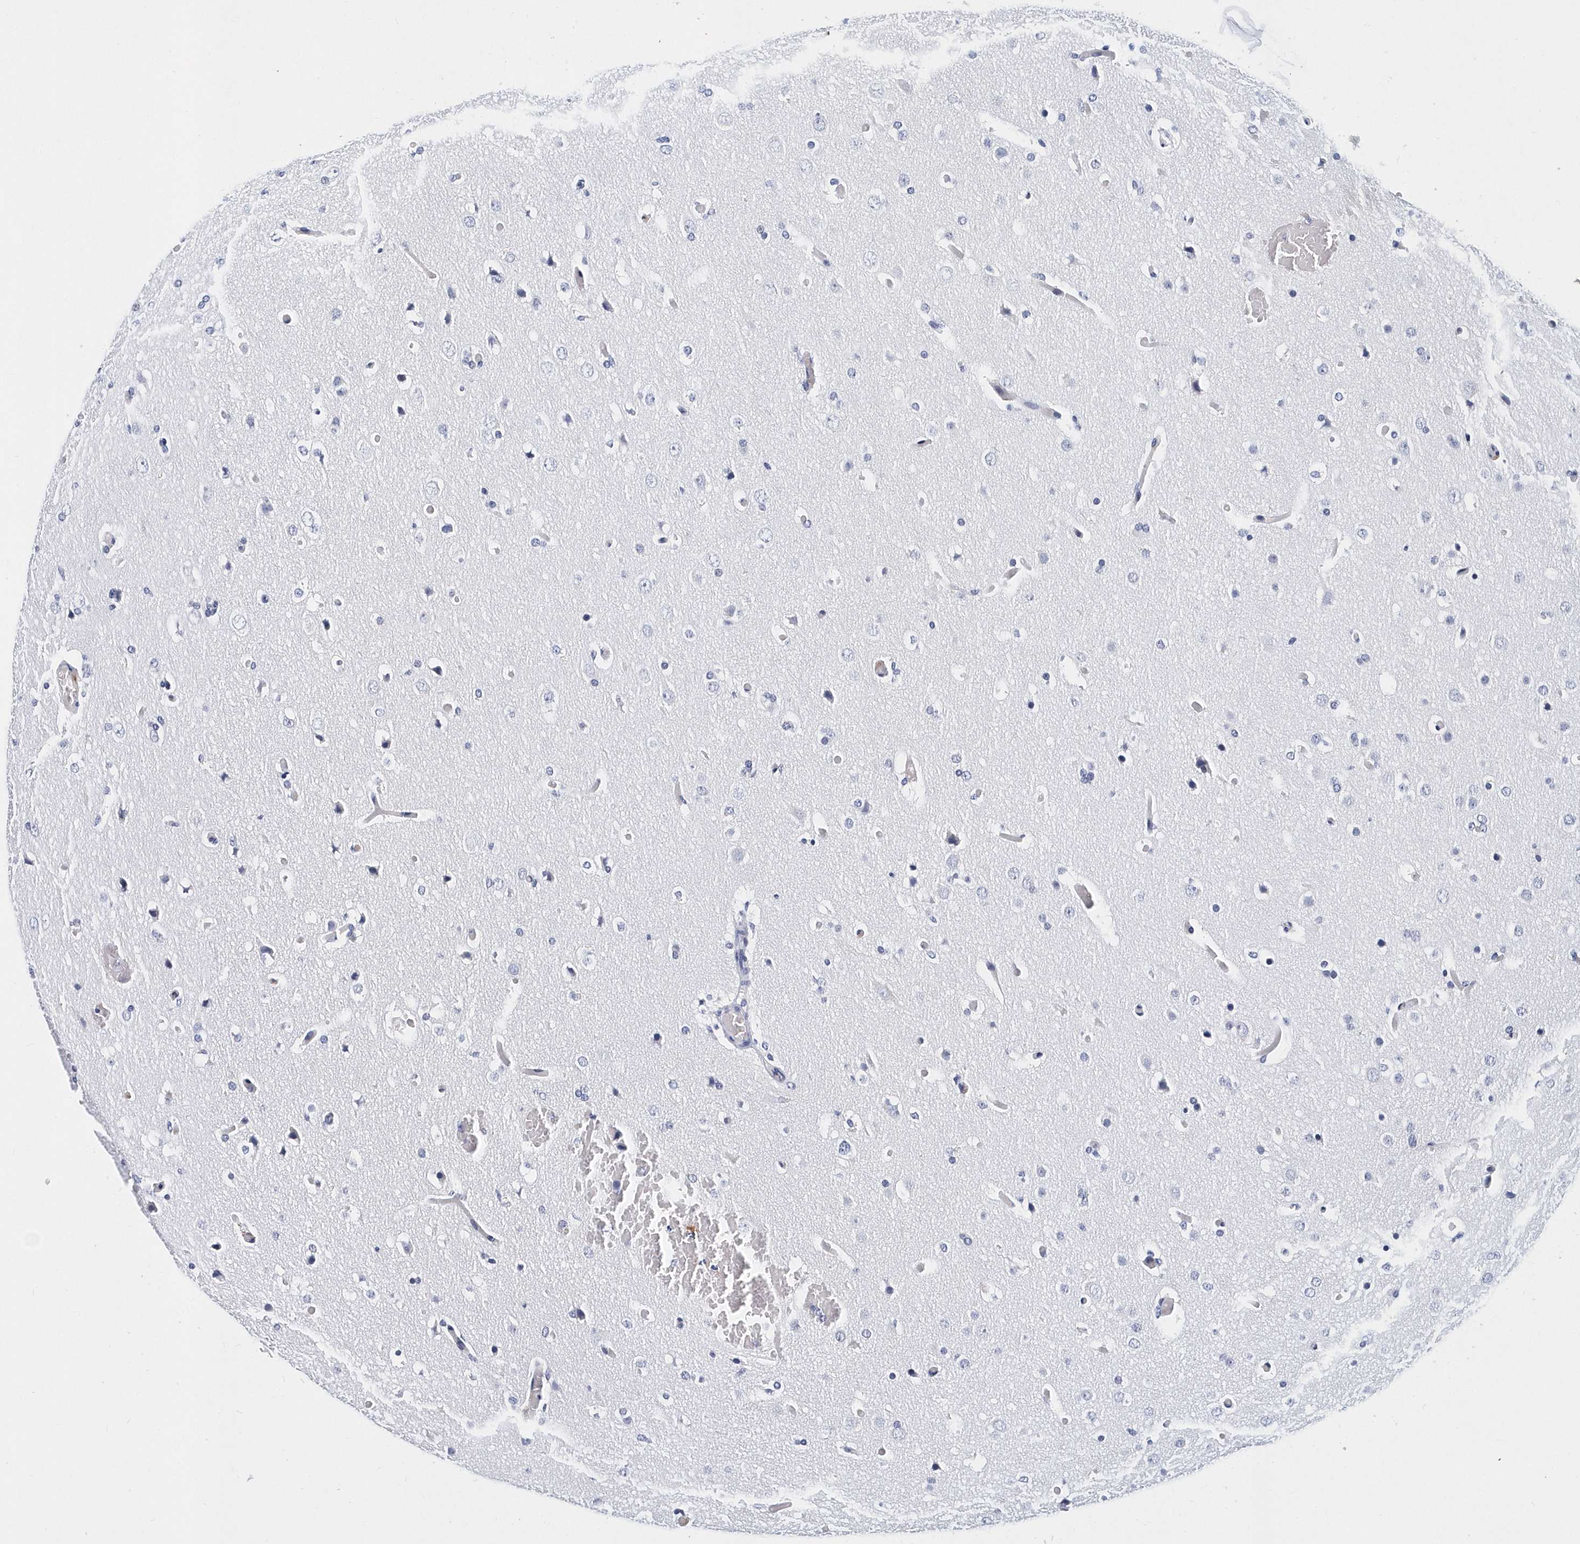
{"staining": {"intensity": "negative", "quantity": "none", "location": "none"}, "tissue": "glioma", "cell_type": "Tumor cells", "image_type": "cancer", "snomed": [{"axis": "morphology", "description": "Glioma, malignant, High grade"}, {"axis": "topography", "description": "Cerebral cortex"}], "caption": "Malignant glioma (high-grade) stained for a protein using IHC shows no staining tumor cells.", "gene": "ITGA2B", "patient": {"sex": "female", "age": 36}}